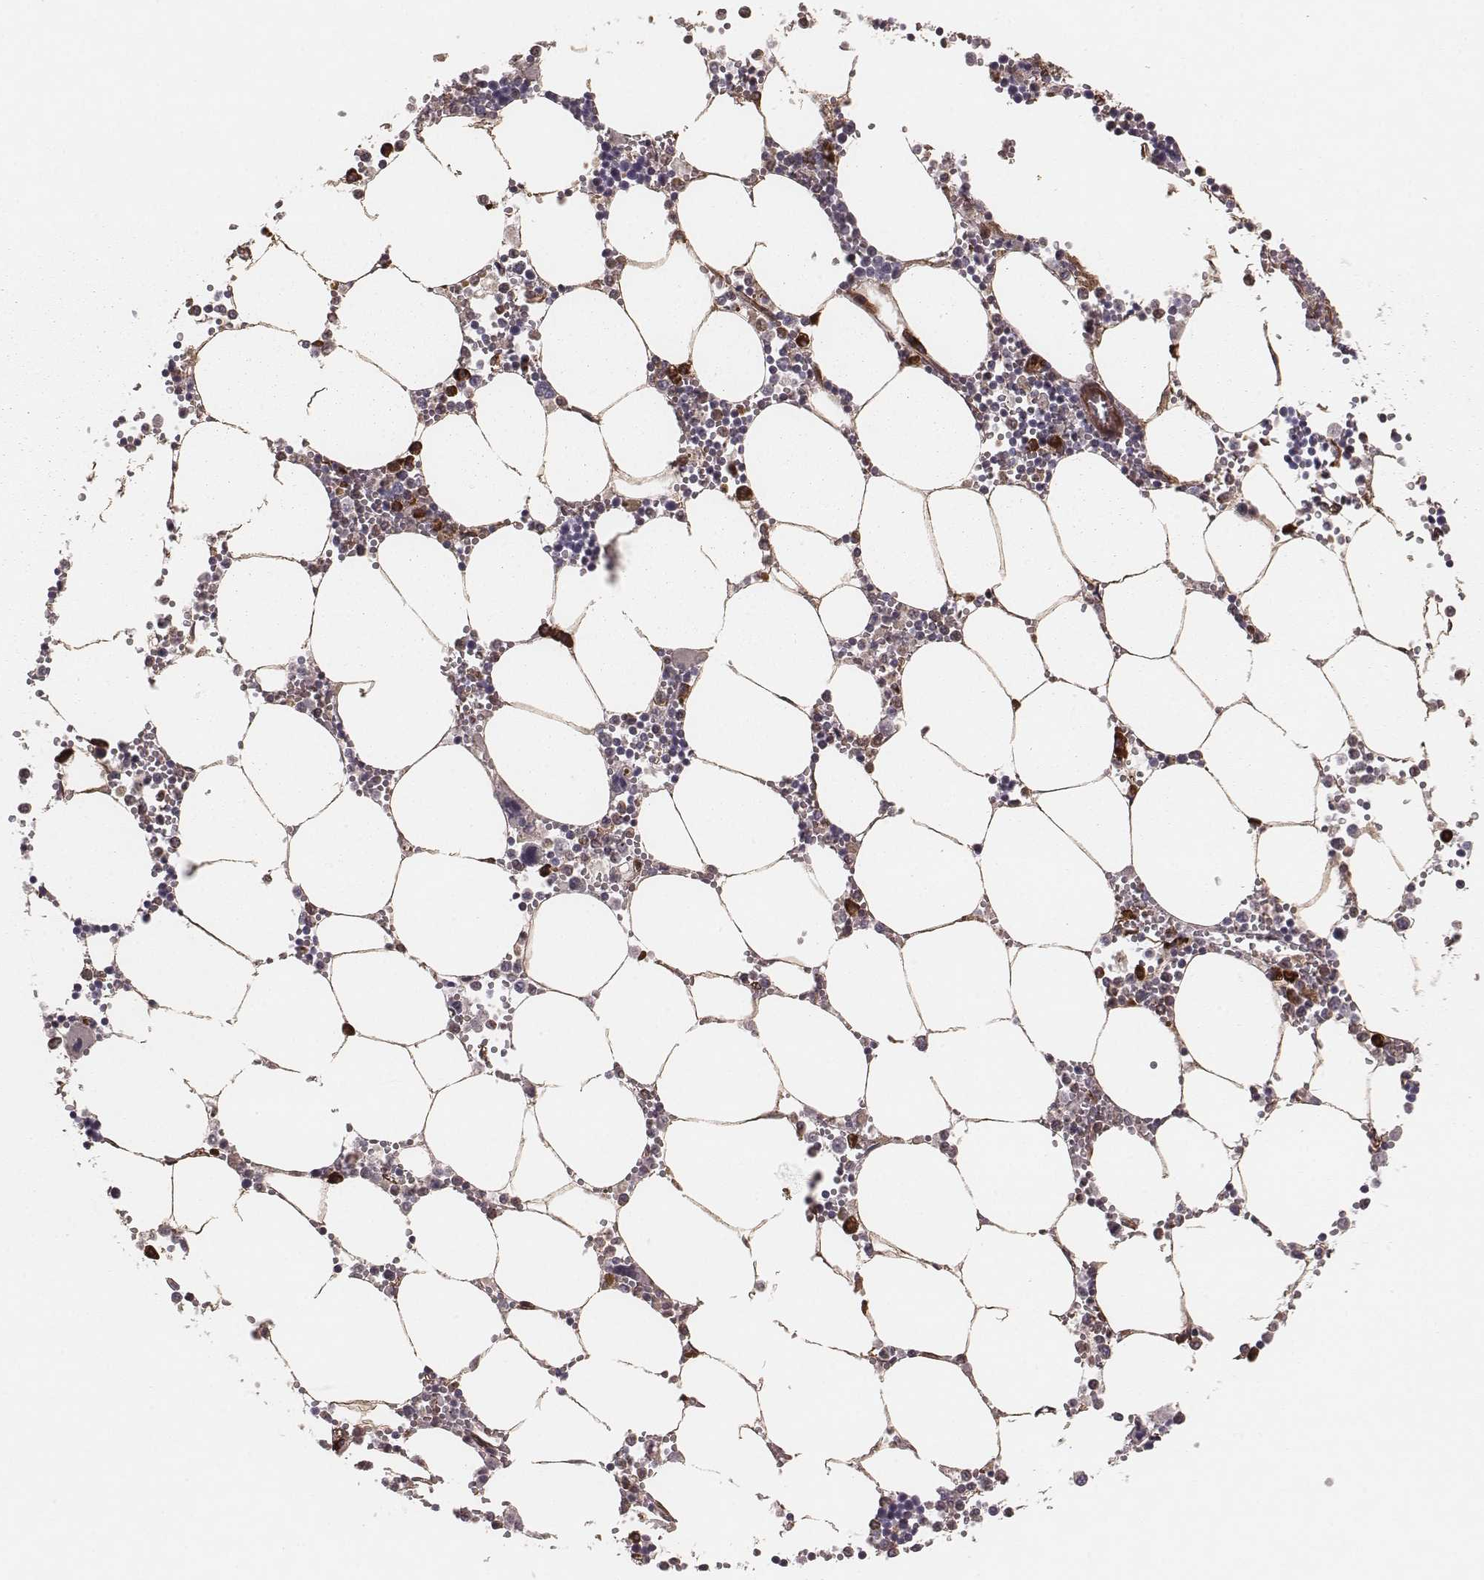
{"staining": {"intensity": "strong", "quantity": "25%-75%", "location": "cytoplasmic/membranous"}, "tissue": "bone marrow", "cell_type": "Hematopoietic cells", "image_type": "normal", "snomed": [{"axis": "morphology", "description": "Normal tissue, NOS"}, {"axis": "topography", "description": "Bone marrow"}], "caption": "High-power microscopy captured an immunohistochemistry micrograph of benign bone marrow, revealing strong cytoplasmic/membranous staining in approximately 25%-75% of hematopoietic cells.", "gene": "PALMD", "patient": {"sex": "male", "age": 54}}